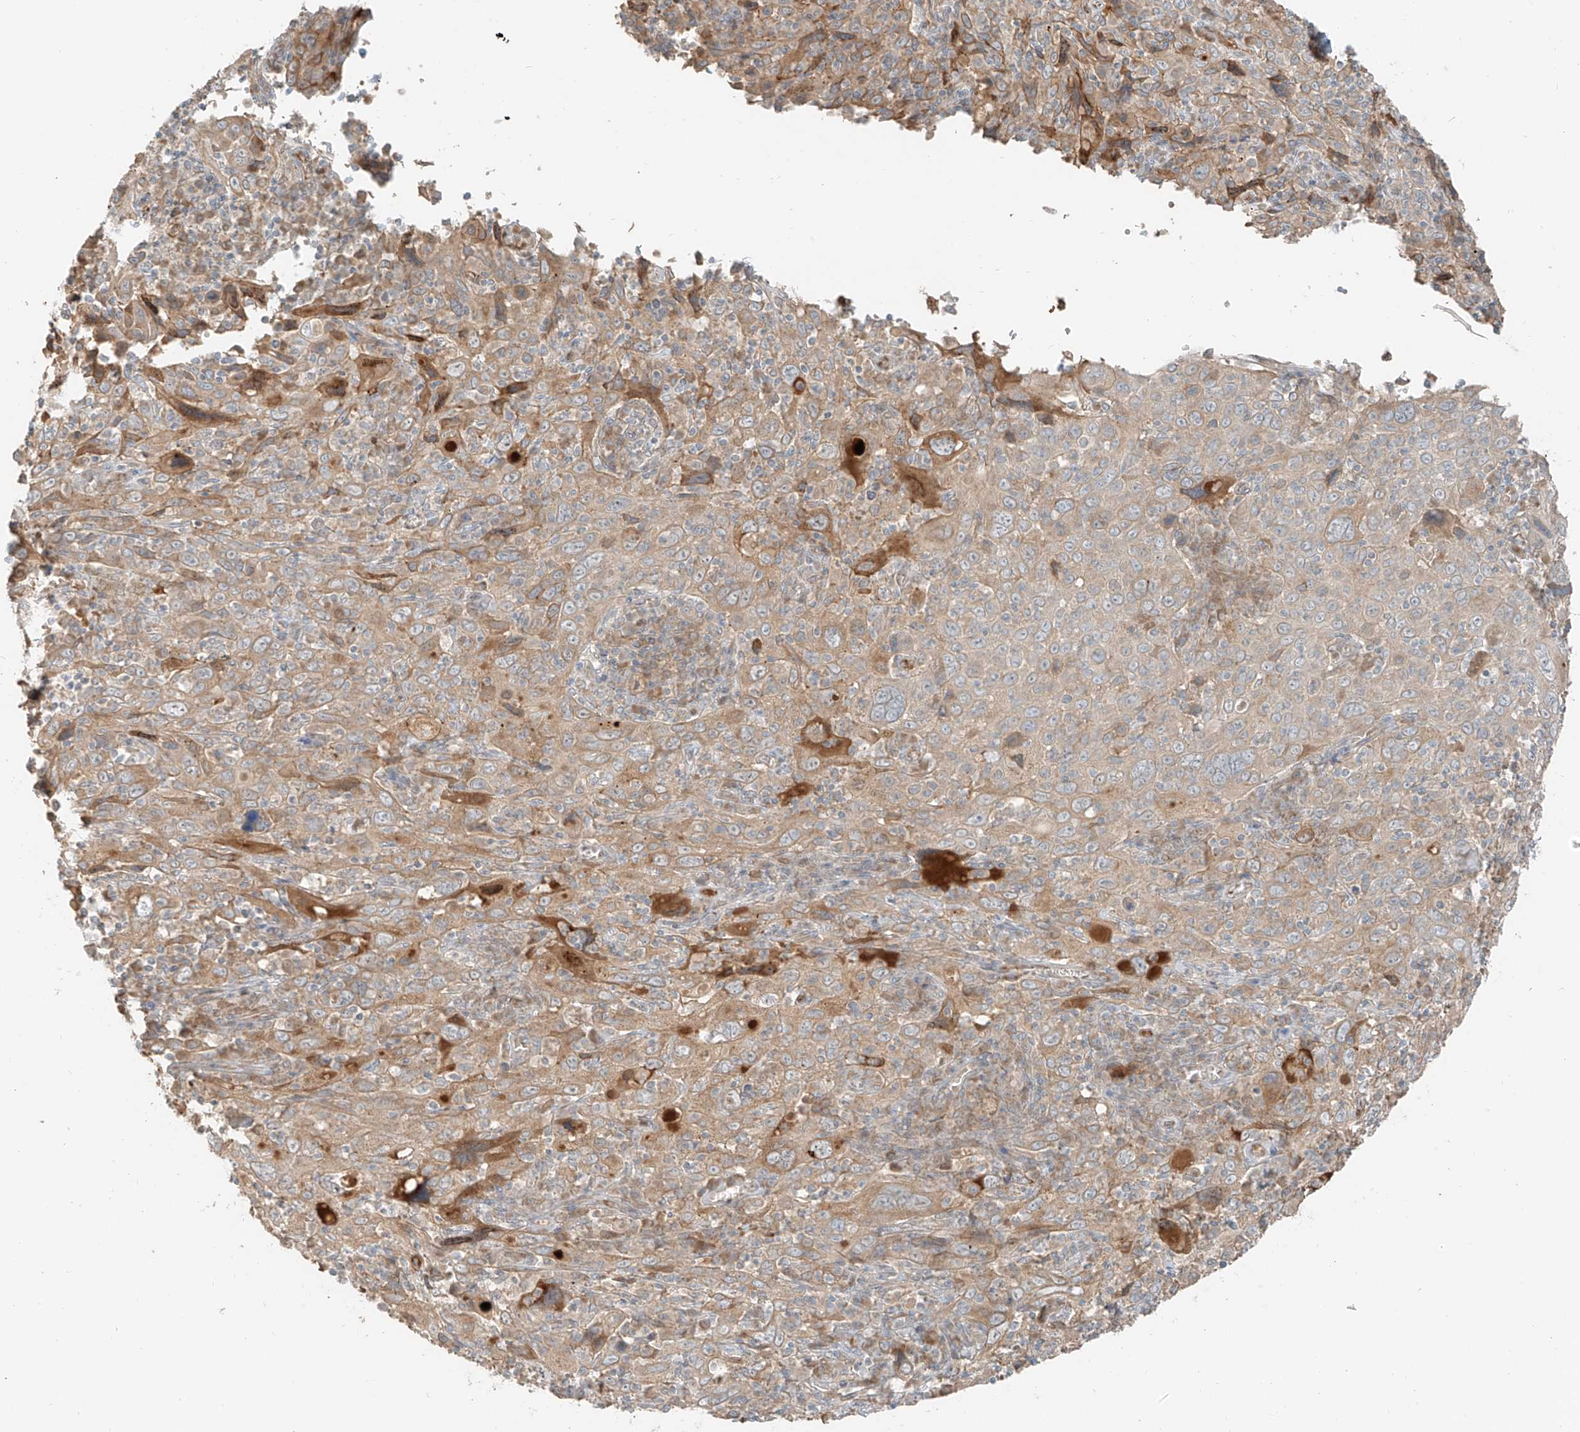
{"staining": {"intensity": "moderate", "quantity": "25%-75%", "location": "cytoplasmic/membranous"}, "tissue": "cervical cancer", "cell_type": "Tumor cells", "image_type": "cancer", "snomed": [{"axis": "morphology", "description": "Squamous cell carcinoma, NOS"}, {"axis": "topography", "description": "Cervix"}], "caption": "Moderate cytoplasmic/membranous staining for a protein is seen in approximately 25%-75% of tumor cells of squamous cell carcinoma (cervical) using immunohistochemistry (IHC).", "gene": "FSTL1", "patient": {"sex": "female", "age": 46}}